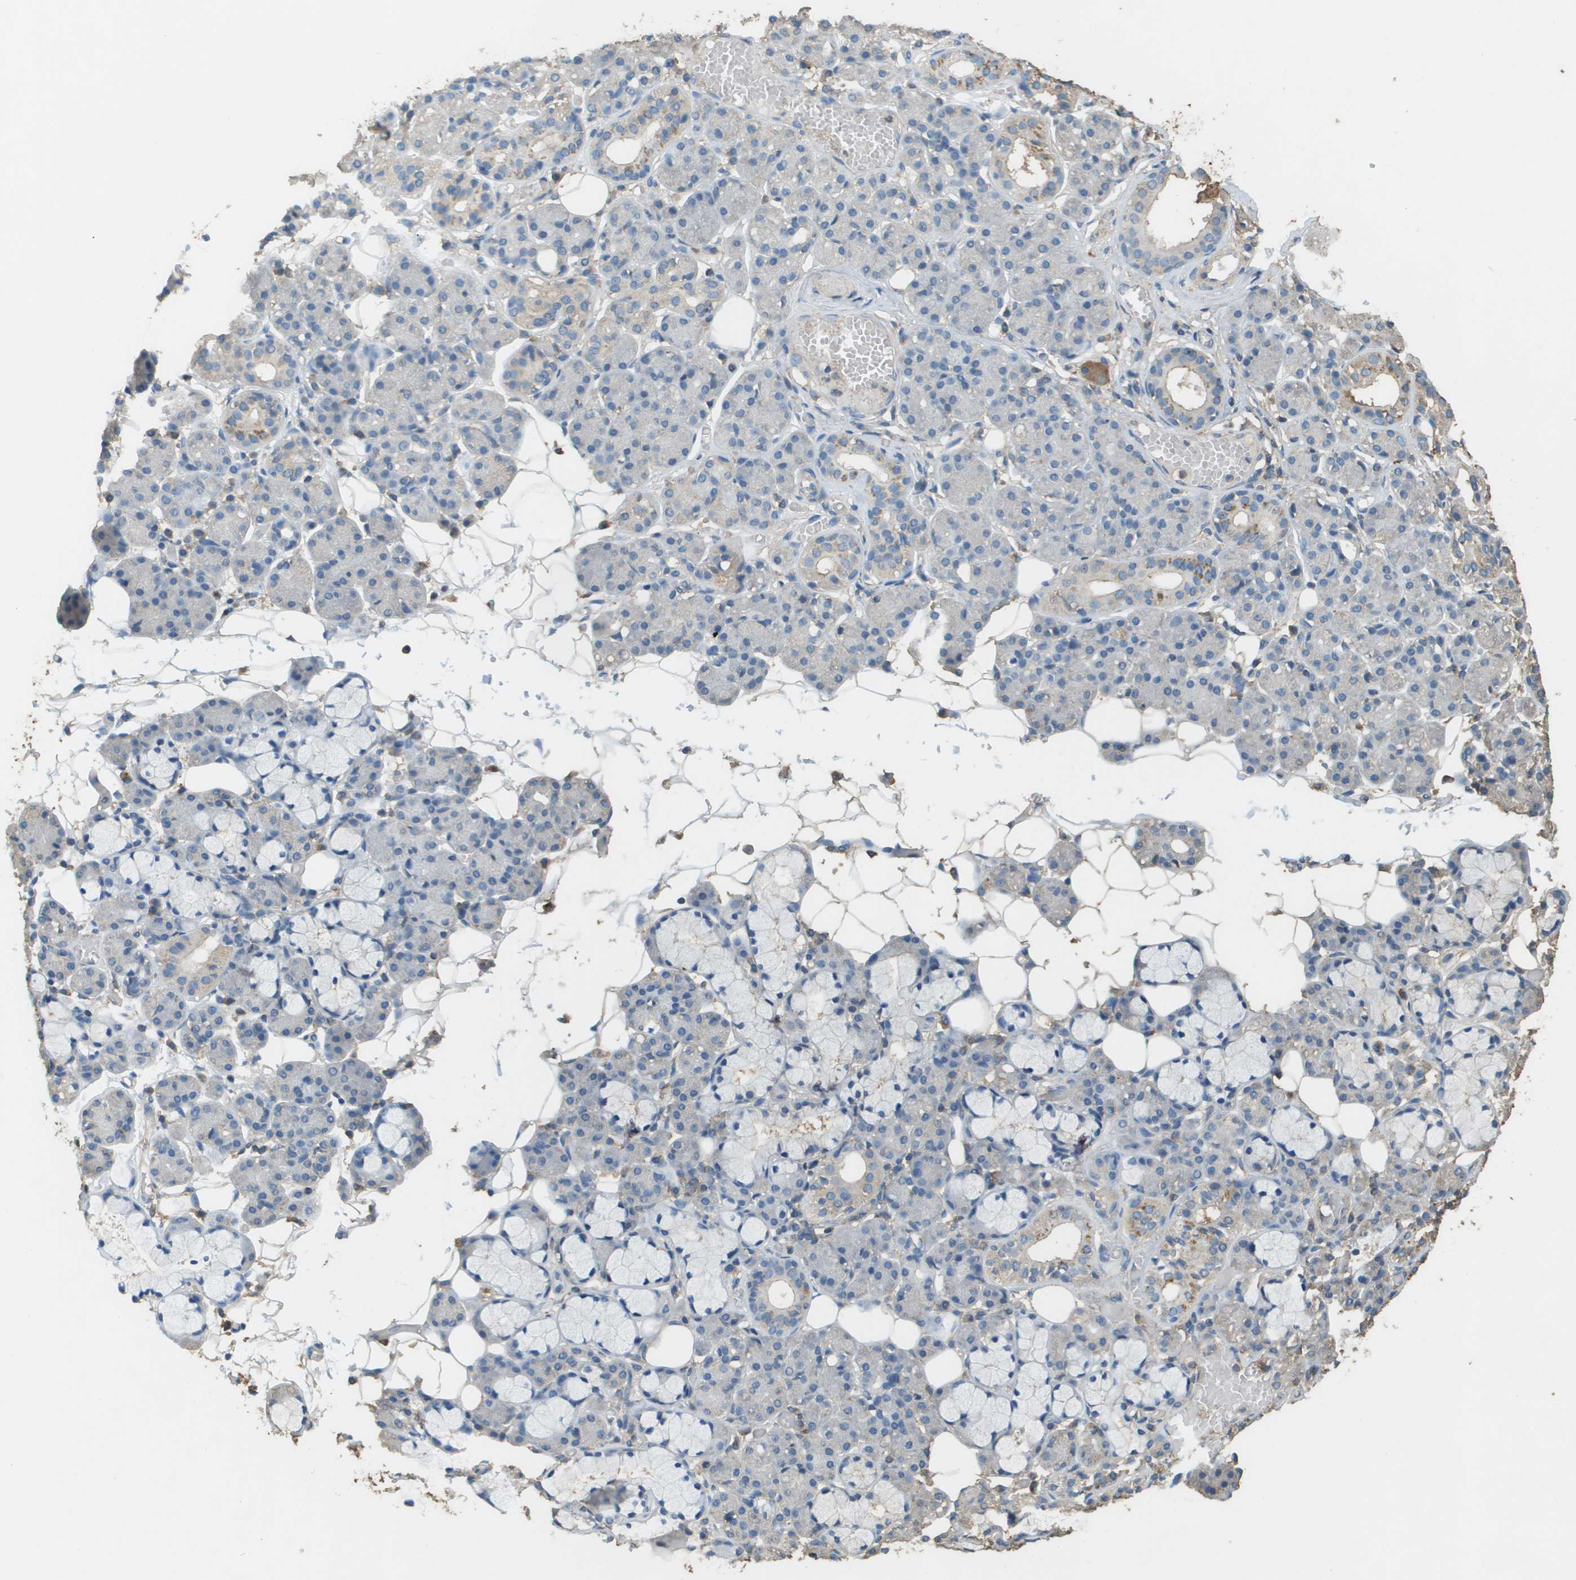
{"staining": {"intensity": "weak", "quantity": "<25%", "location": "cytoplasmic/membranous"}, "tissue": "salivary gland", "cell_type": "Glandular cells", "image_type": "normal", "snomed": [{"axis": "morphology", "description": "Normal tissue, NOS"}, {"axis": "topography", "description": "Salivary gland"}], "caption": "There is no significant positivity in glandular cells of salivary gland. (DAB IHC with hematoxylin counter stain).", "gene": "MS4A7", "patient": {"sex": "male", "age": 63}}